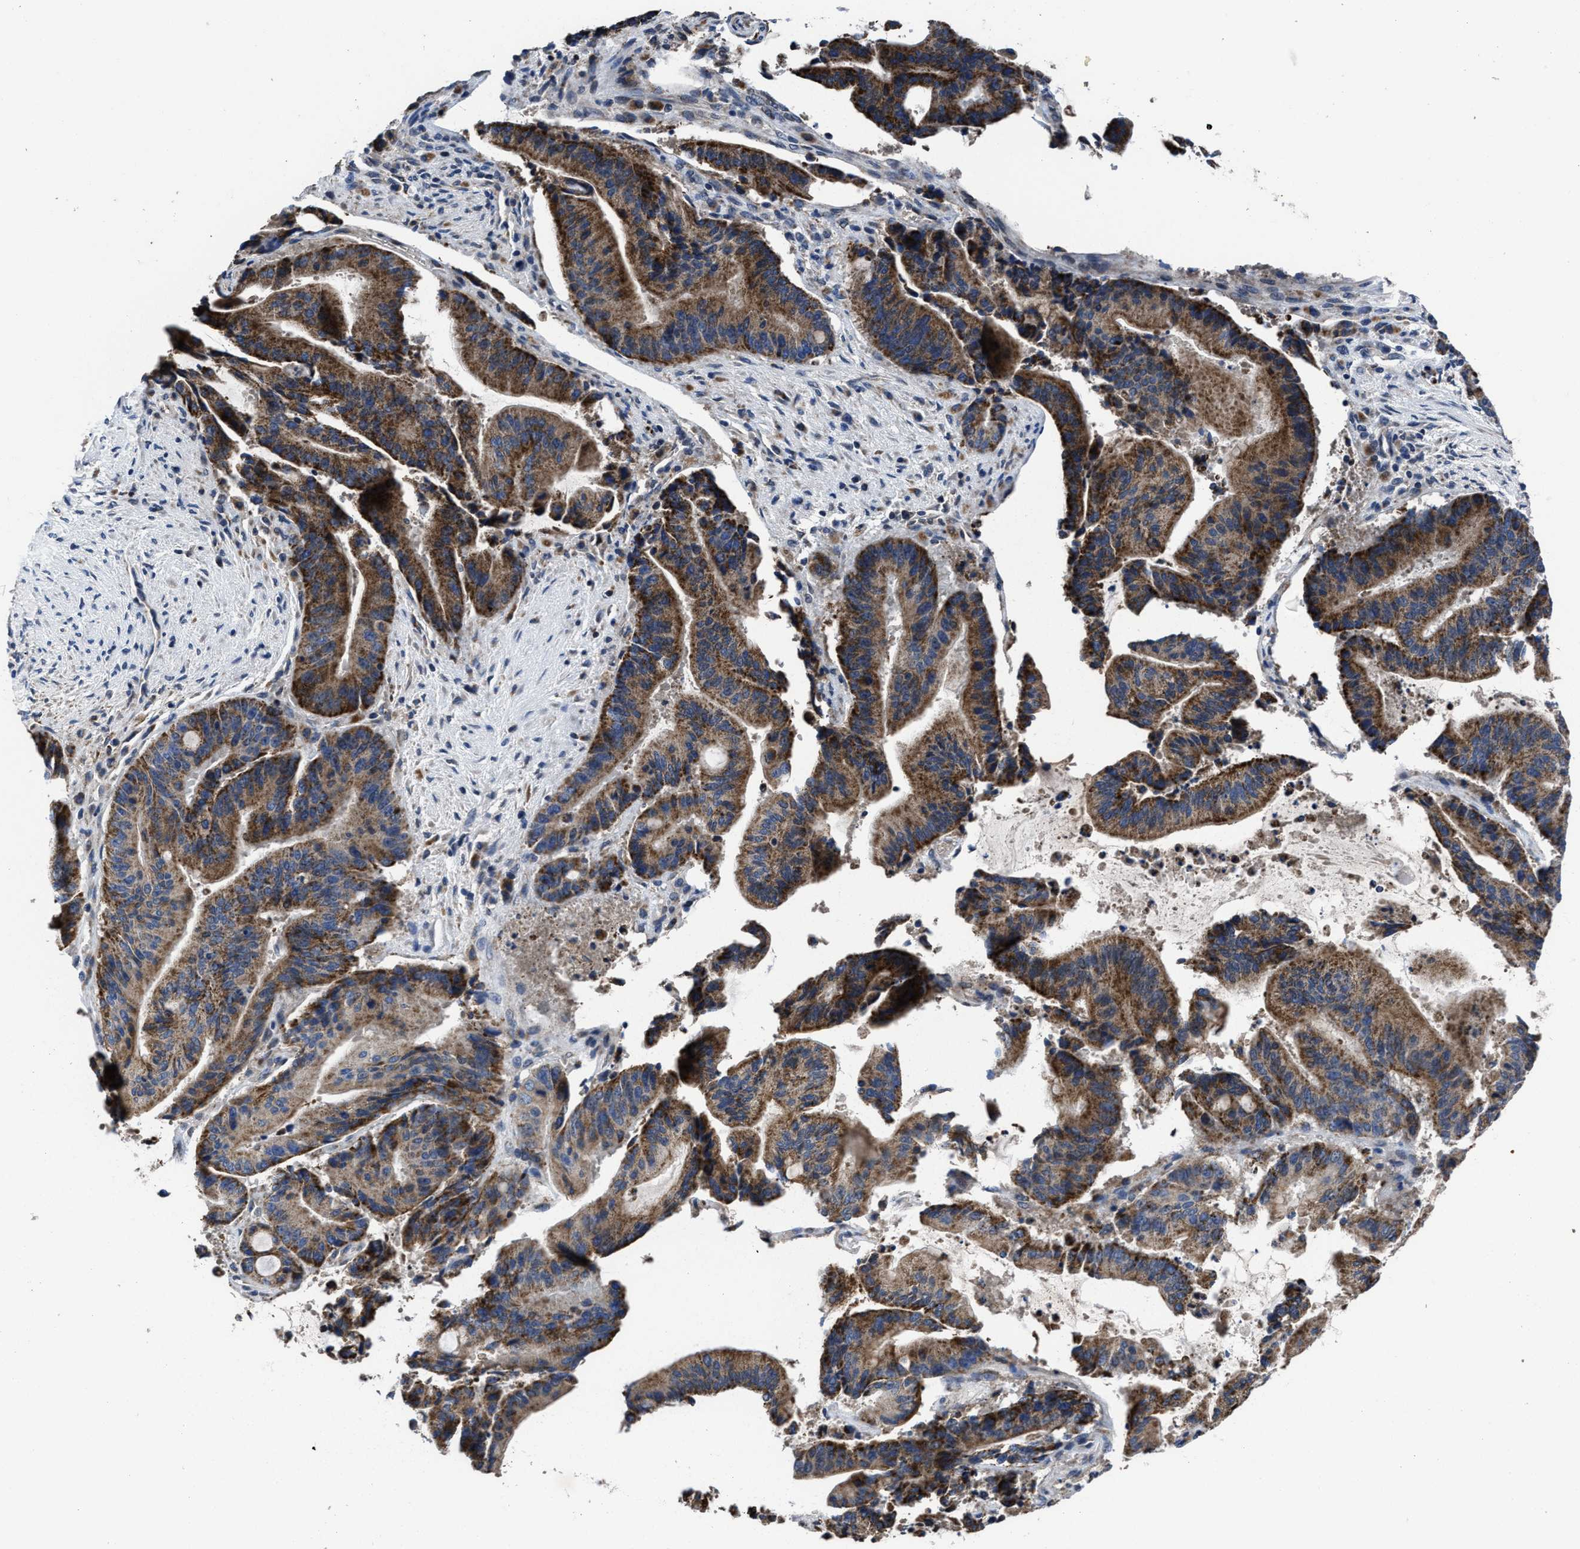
{"staining": {"intensity": "strong", "quantity": ">75%", "location": "cytoplasmic/membranous"}, "tissue": "liver cancer", "cell_type": "Tumor cells", "image_type": "cancer", "snomed": [{"axis": "morphology", "description": "Normal tissue, NOS"}, {"axis": "morphology", "description": "Cholangiocarcinoma"}, {"axis": "topography", "description": "Liver"}, {"axis": "topography", "description": "Peripheral nerve tissue"}], "caption": "A brown stain labels strong cytoplasmic/membranous staining of a protein in liver cancer (cholangiocarcinoma) tumor cells. The protein is shown in brown color, while the nuclei are stained blue.", "gene": "CACNA1D", "patient": {"sex": "female", "age": 73}}